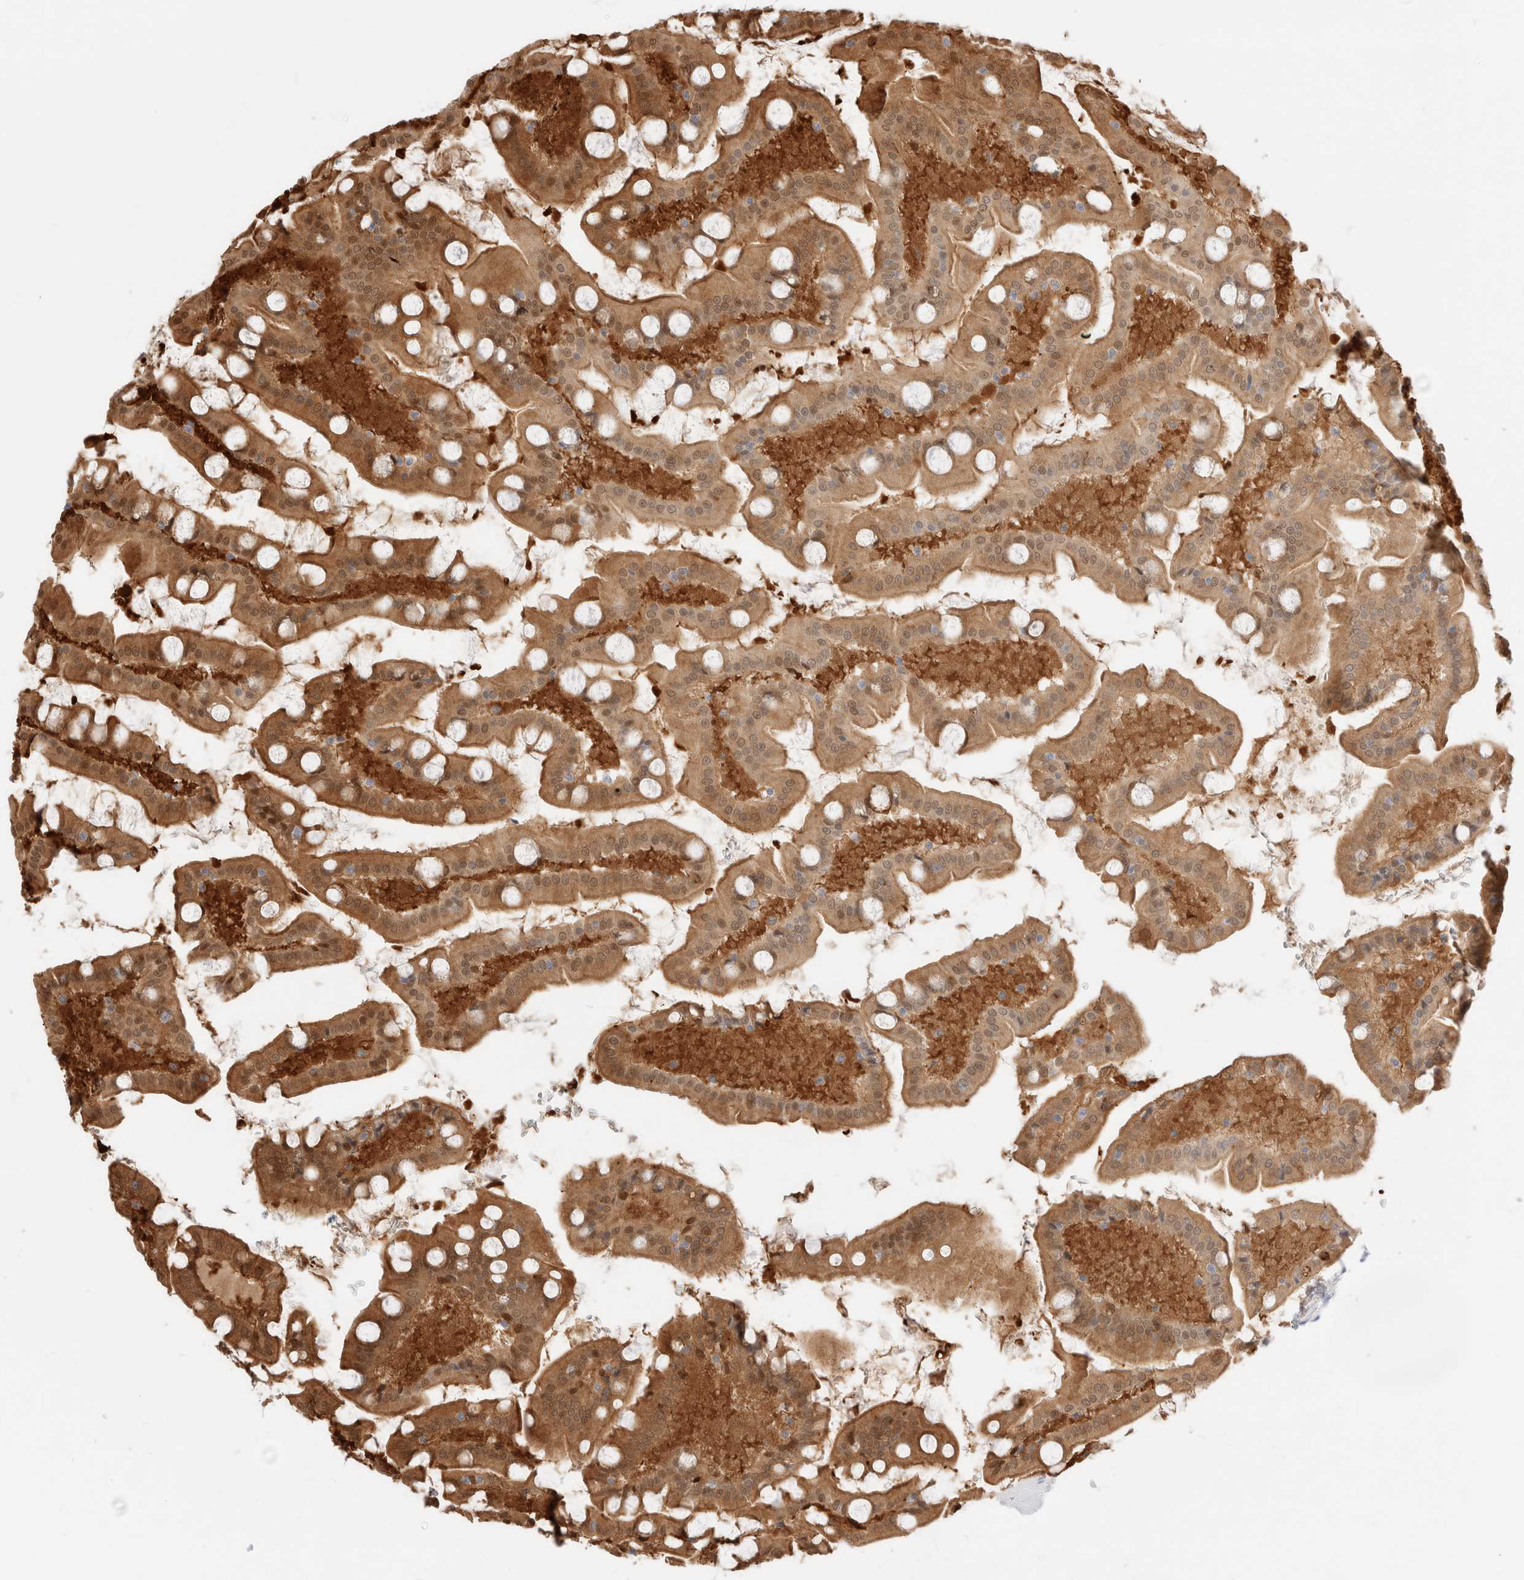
{"staining": {"intensity": "moderate", "quantity": ">75%", "location": "cytoplasmic/membranous"}, "tissue": "small intestine", "cell_type": "Glandular cells", "image_type": "normal", "snomed": [{"axis": "morphology", "description": "Normal tissue, NOS"}, {"axis": "topography", "description": "Small intestine"}], "caption": "Immunohistochemical staining of benign small intestine displays moderate cytoplasmic/membranous protein expression in approximately >75% of glandular cells. (brown staining indicates protein expression, while blue staining denotes nuclei).", "gene": "EFCAB13", "patient": {"sex": "male", "age": 41}}